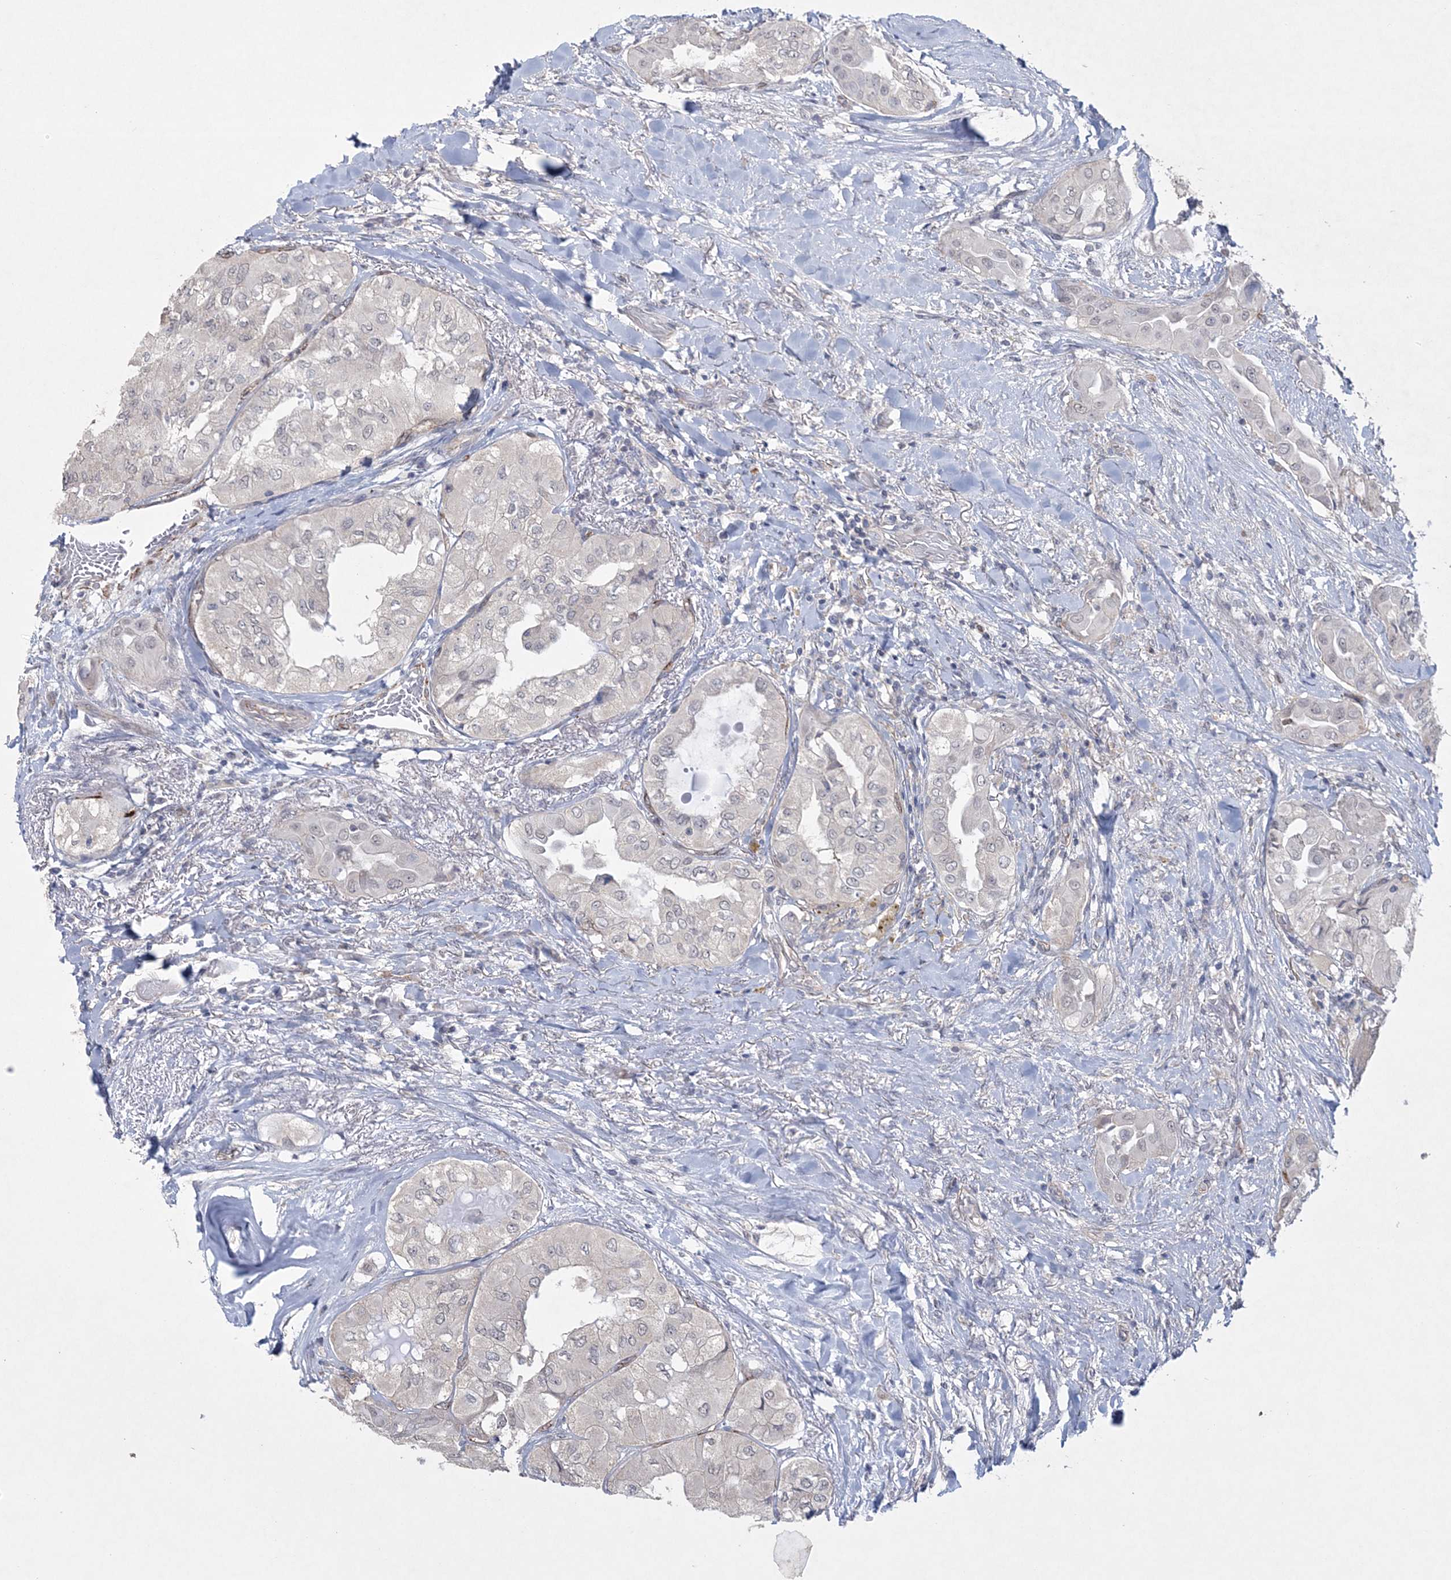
{"staining": {"intensity": "negative", "quantity": "none", "location": "none"}, "tissue": "thyroid cancer", "cell_type": "Tumor cells", "image_type": "cancer", "snomed": [{"axis": "morphology", "description": "Papillary adenocarcinoma, NOS"}, {"axis": "topography", "description": "Thyroid gland"}], "caption": "Tumor cells show no significant staining in thyroid cancer.", "gene": "DPCD", "patient": {"sex": "female", "age": 59}}